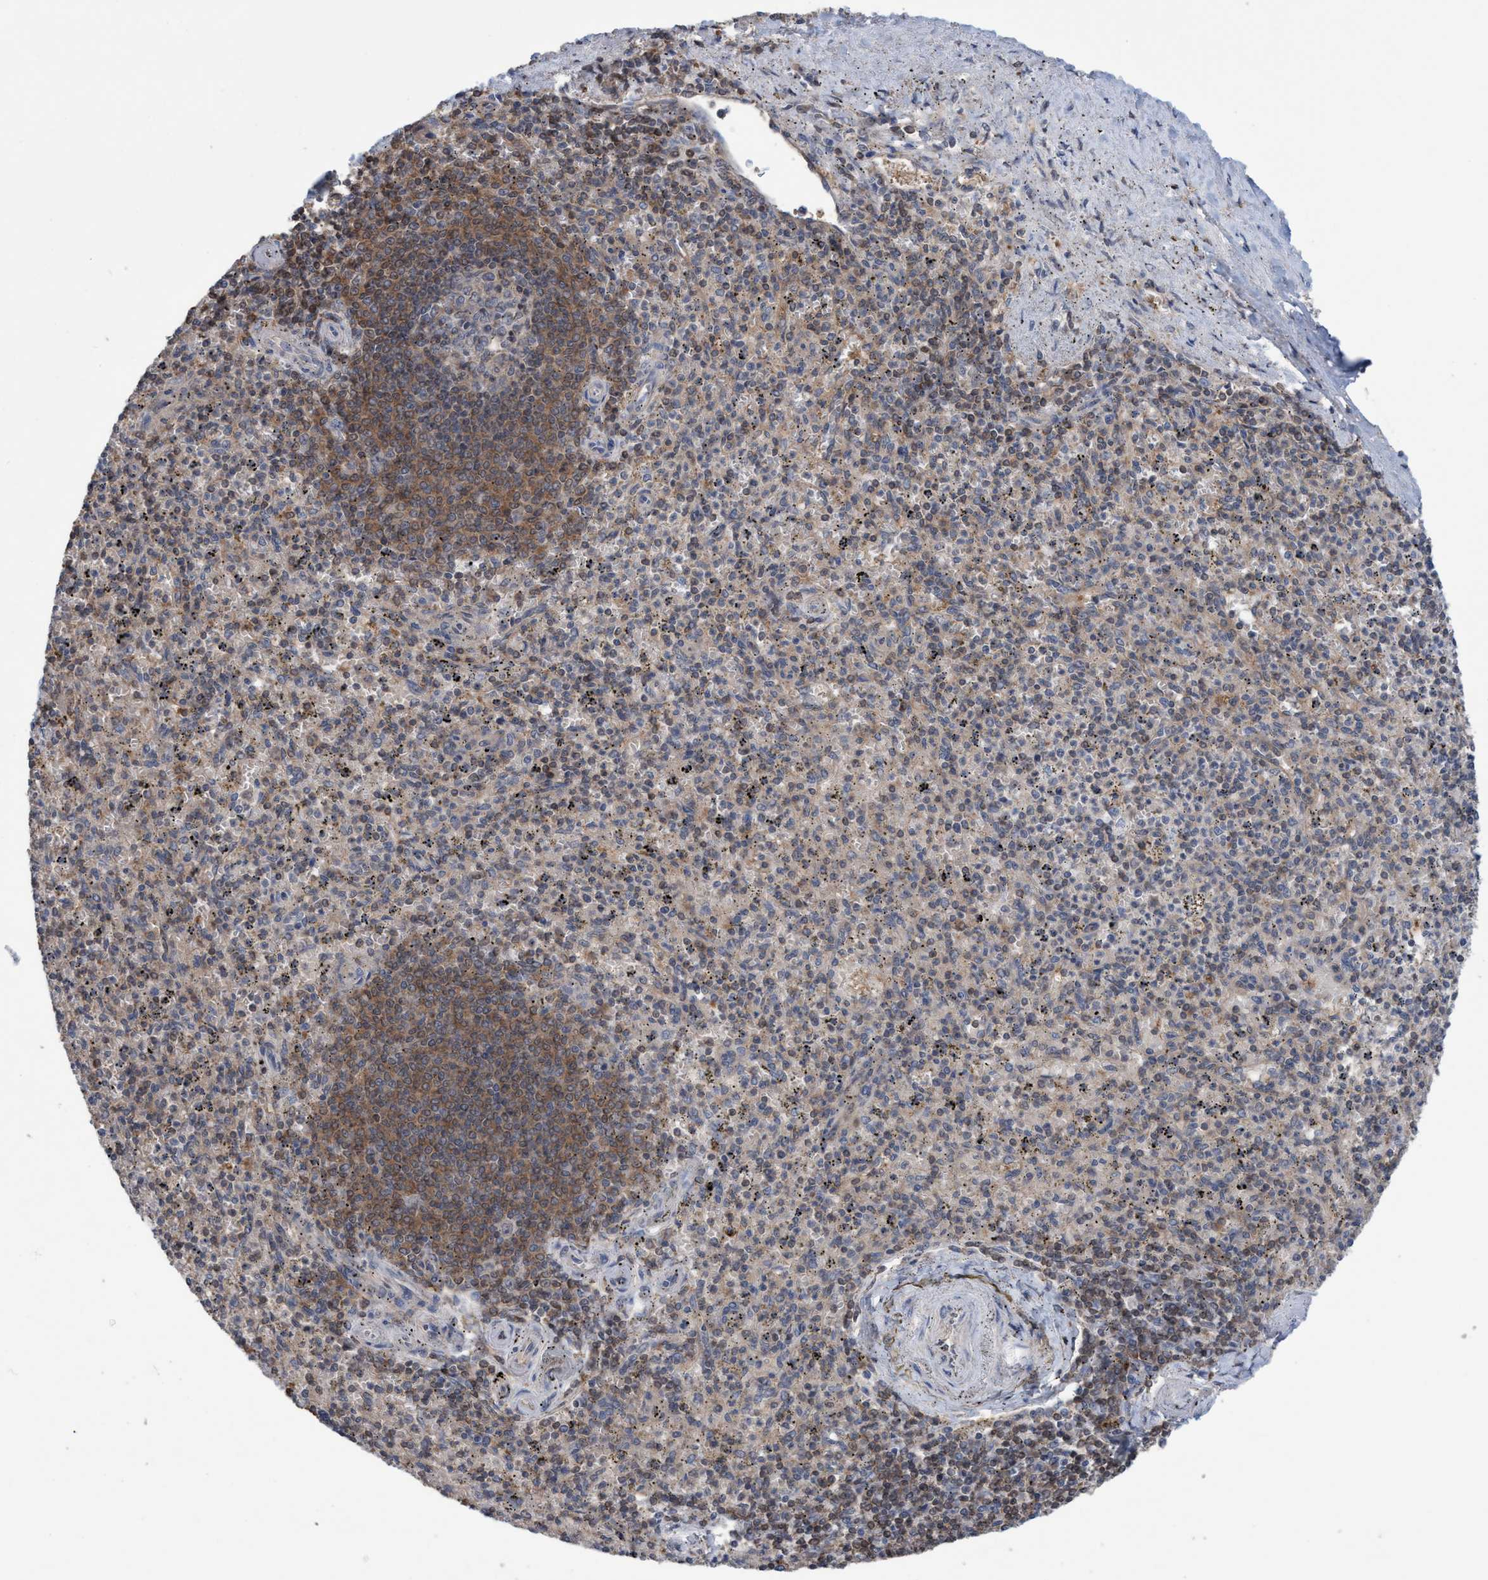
{"staining": {"intensity": "weak", "quantity": "<25%", "location": "cytoplasmic/membranous"}, "tissue": "spleen", "cell_type": "Cells in red pulp", "image_type": "normal", "snomed": [{"axis": "morphology", "description": "Normal tissue, NOS"}, {"axis": "topography", "description": "Spleen"}], "caption": "Human spleen stained for a protein using immunohistochemistry (IHC) demonstrates no expression in cells in red pulp.", "gene": "GLOD4", "patient": {"sex": "male", "age": 72}}